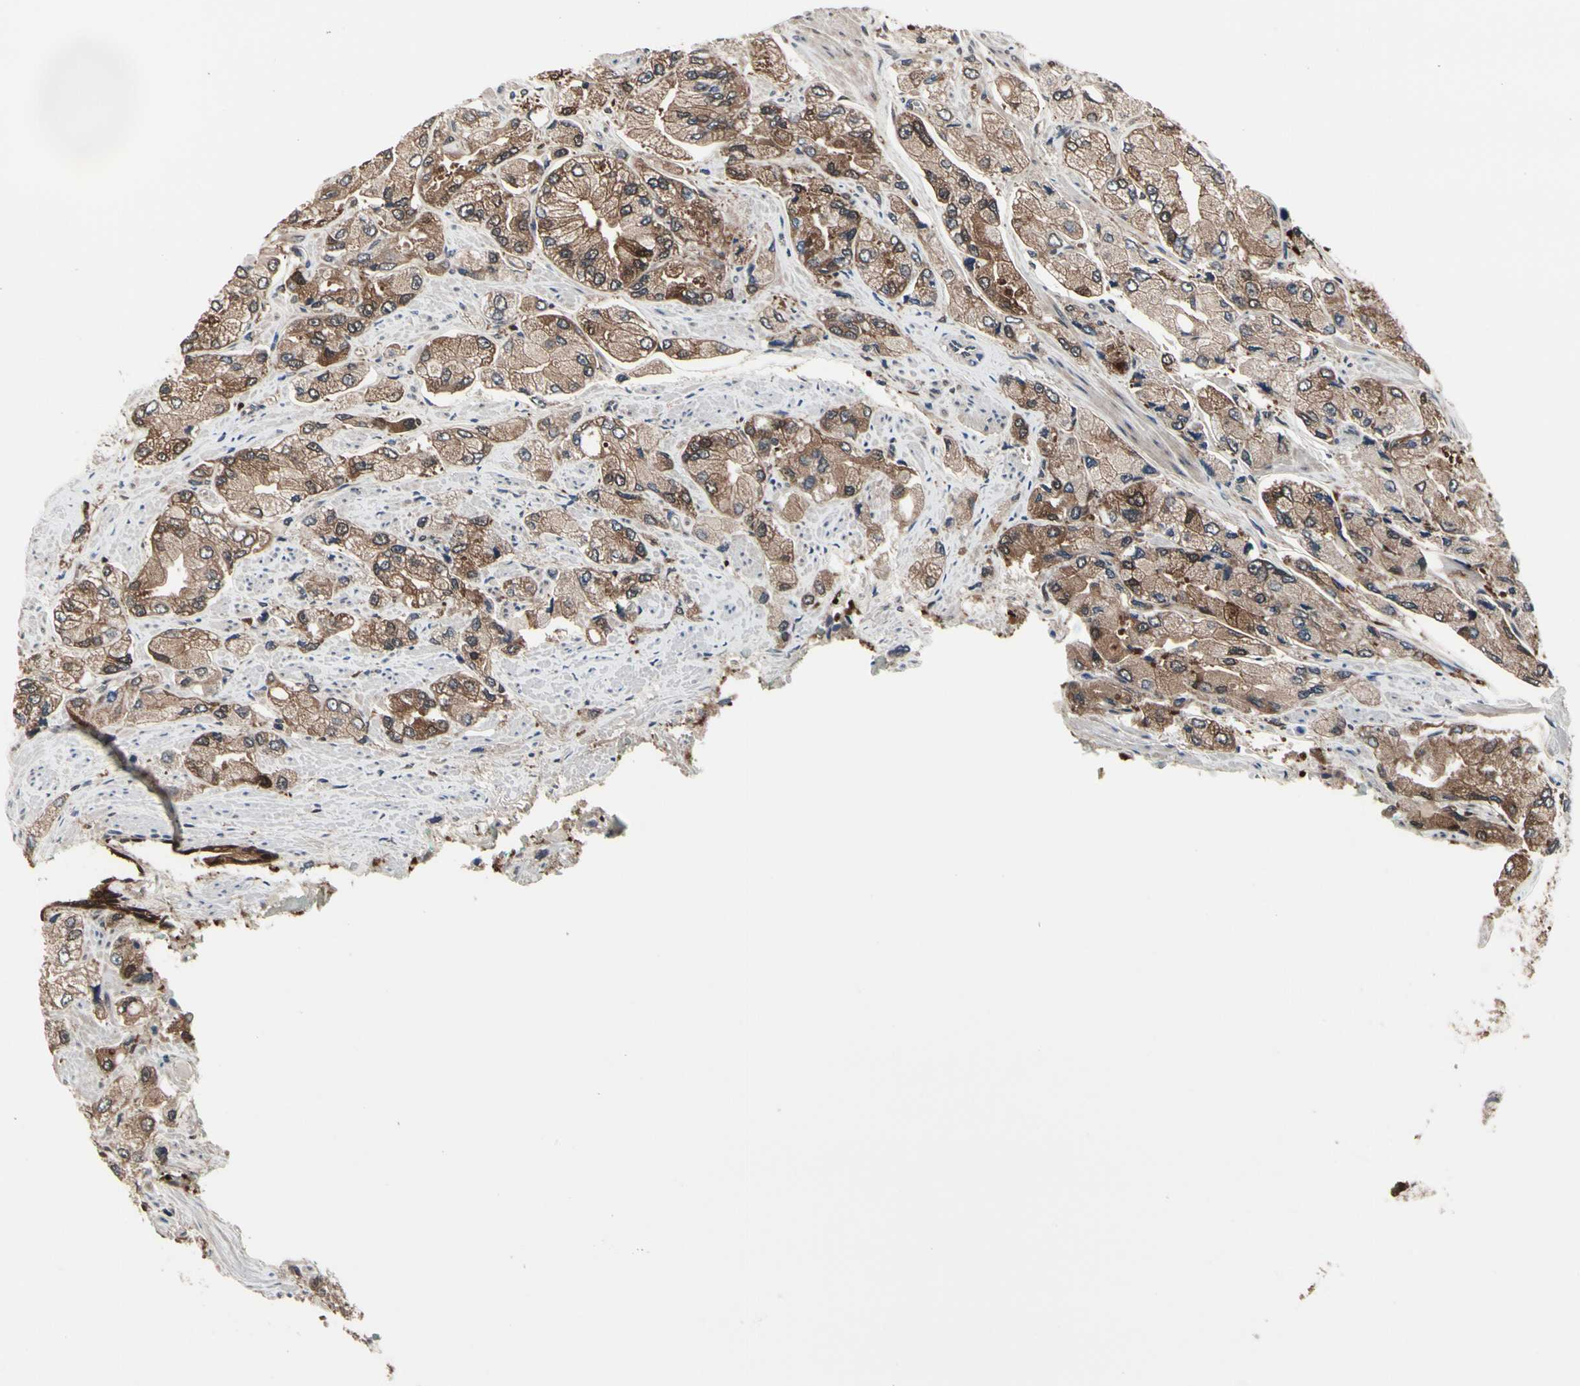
{"staining": {"intensity": "moderate", "quantity": ">75%", "location": "cytoplasmic/membranous,nuclear"}, "tissue": "prostate cancer", "cell_type": "Tumor cells", "image_type": "cancer", "snomed": [{"axis": "morphology", "description": "Adenocarcinoma, High grade"}, {"axis": "topography", "description": "Prostate"}], "caption": "Protein expression by IHC reveals moderate cytoplasmic/membranous and nuclear staining in approximately >75% of tumor cells in prostate cancer. (Stains: DAB (3,3'-diaminobenzidine) in brown, nuclei in blue, Microscopy: brightfield microscopy at high magnification).", "gene": "PRDX6", "patient": {"sex": "male", "age": 58}}